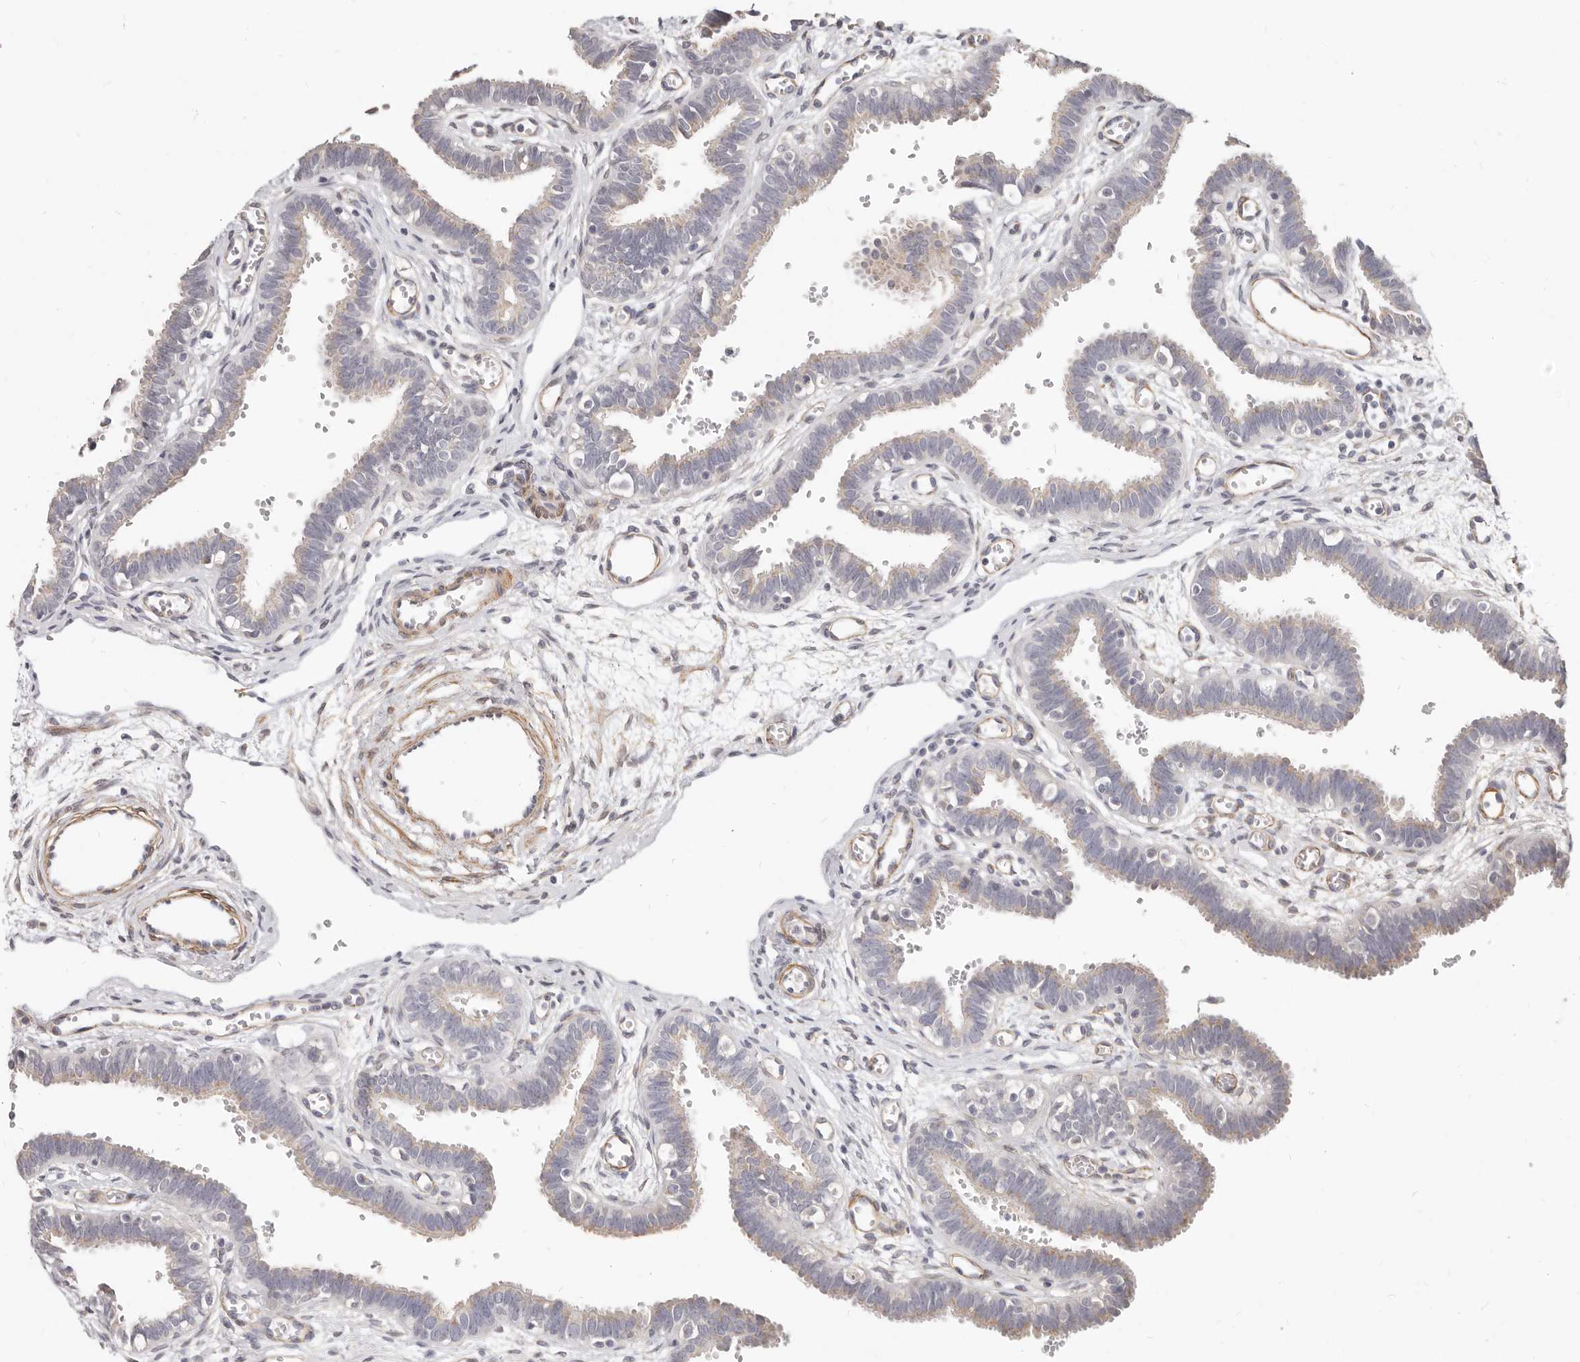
{"staining": {"intensity": "moderate", "quantity": "25%-75%", "location": "cytoplasmic/membranous"}, "tissue": "fallopian tube", "cell_type": "Glandular cells", "image_type": "normal", "snomed": [{"axis": "morphology", "description": "Normal tissue, NOS"}, {"axis": "topography", "description": "Fallopian tube"}, {"axis": "topography", "description": "Placenta"}], "caption": "IHC (DAB (3,3'-diaminobenzidine)) staining of normal human fallopian tube exhibits moderate cytoplasmic/membranous protein positivity in about 25%-75% of glandular cells. (brown staining indicates protein expression, while blue staining denotes nuclei).", "gene": "RABAC1", "patient": {"sex": "female", "age": 32}}